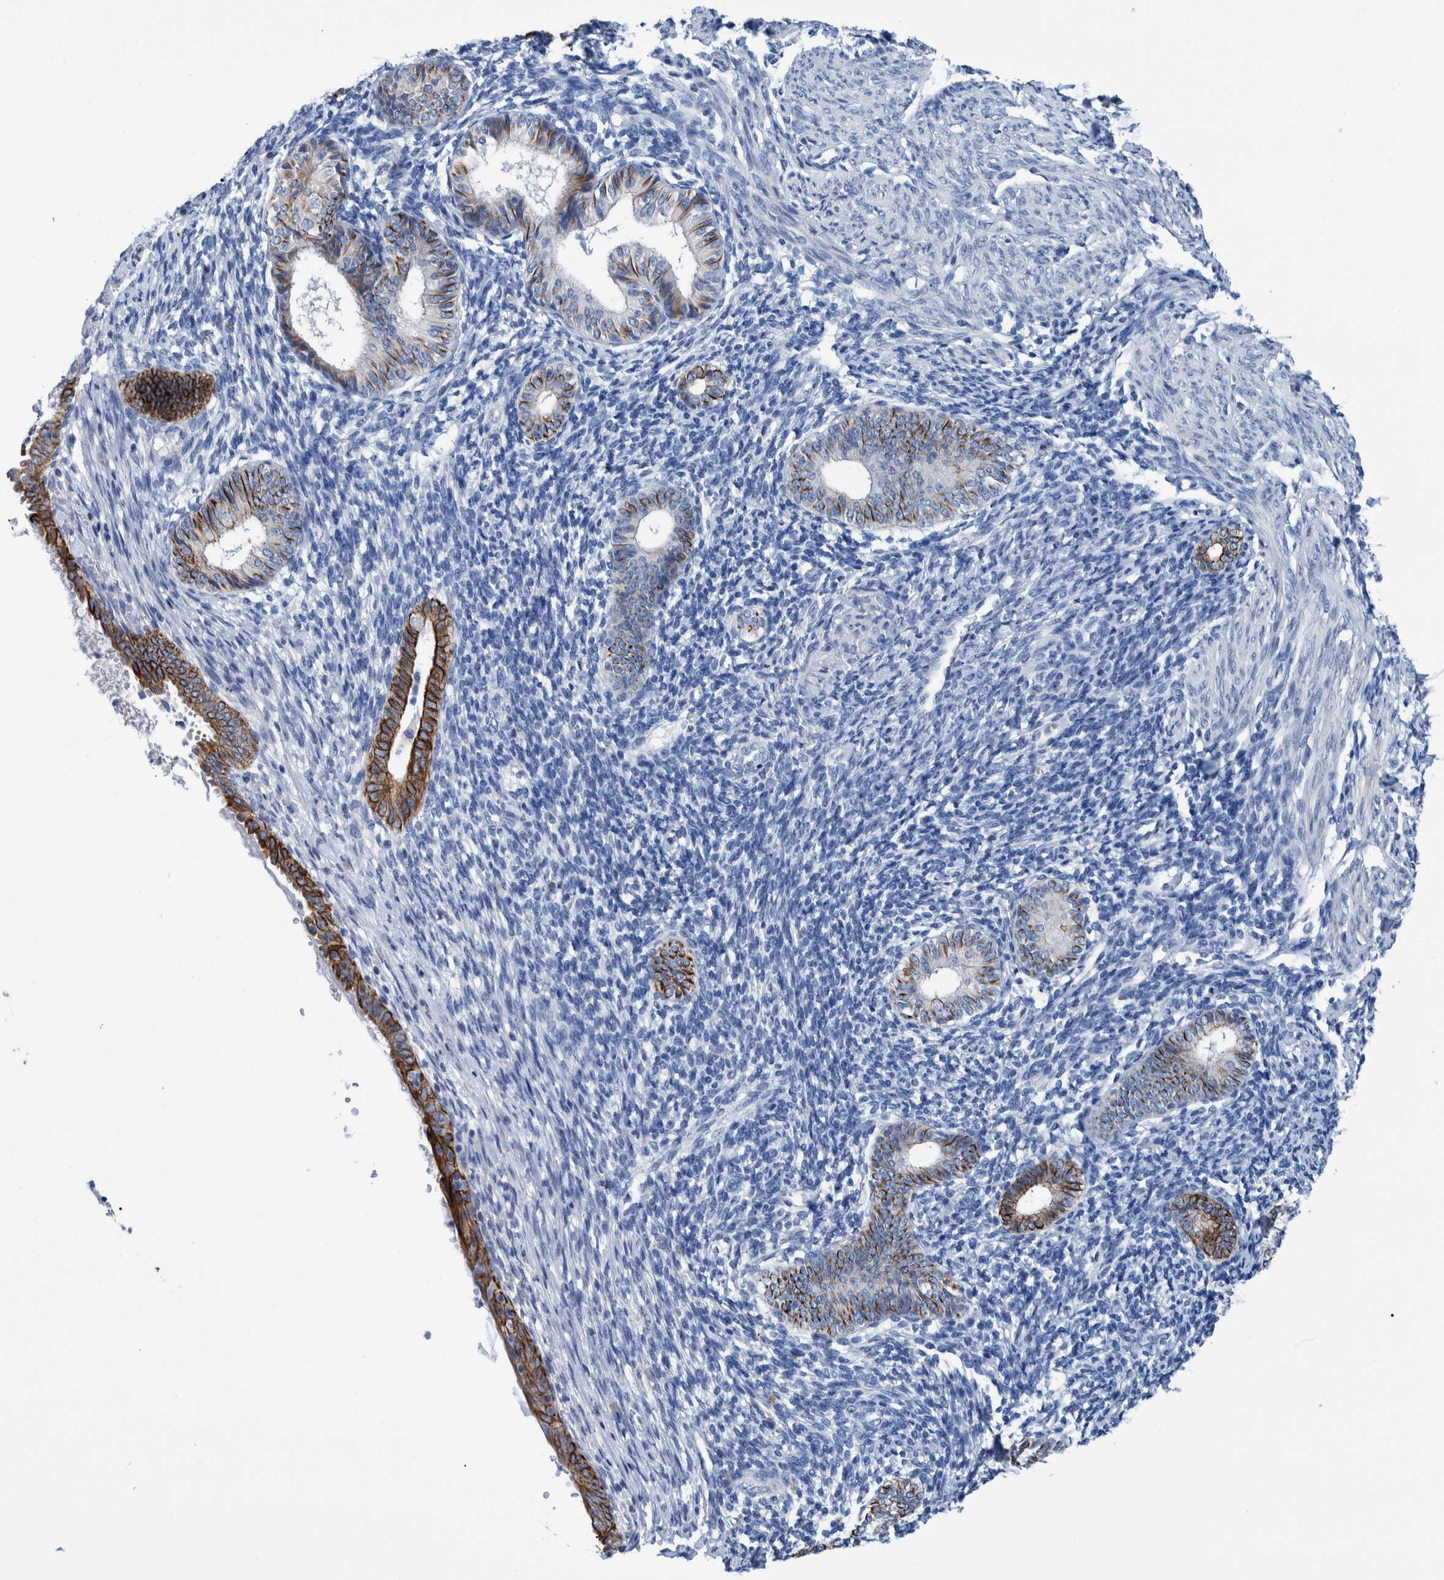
{"staining": {"intensity": "negative", "quantity": "none", "location": "none"}, "tissue": "endometrium", "cell_type": "Cells in endometrial stroma", "image_type": "normal", "snomed": [{"axis": "morphology", "description": "Normal tissue, NOS"}, {"axis": "morphology", "description": "Adenocarcinoma, NOS"}, {"axis": "topography", "description": "Endometrium"}], "caption": "DAB immunohistochemical staining of normal endometrium exhibits no significant staining in cells in endometrial stroma.", "gene": "MKS1", "patient": {"sex": "female", "age": 57}}